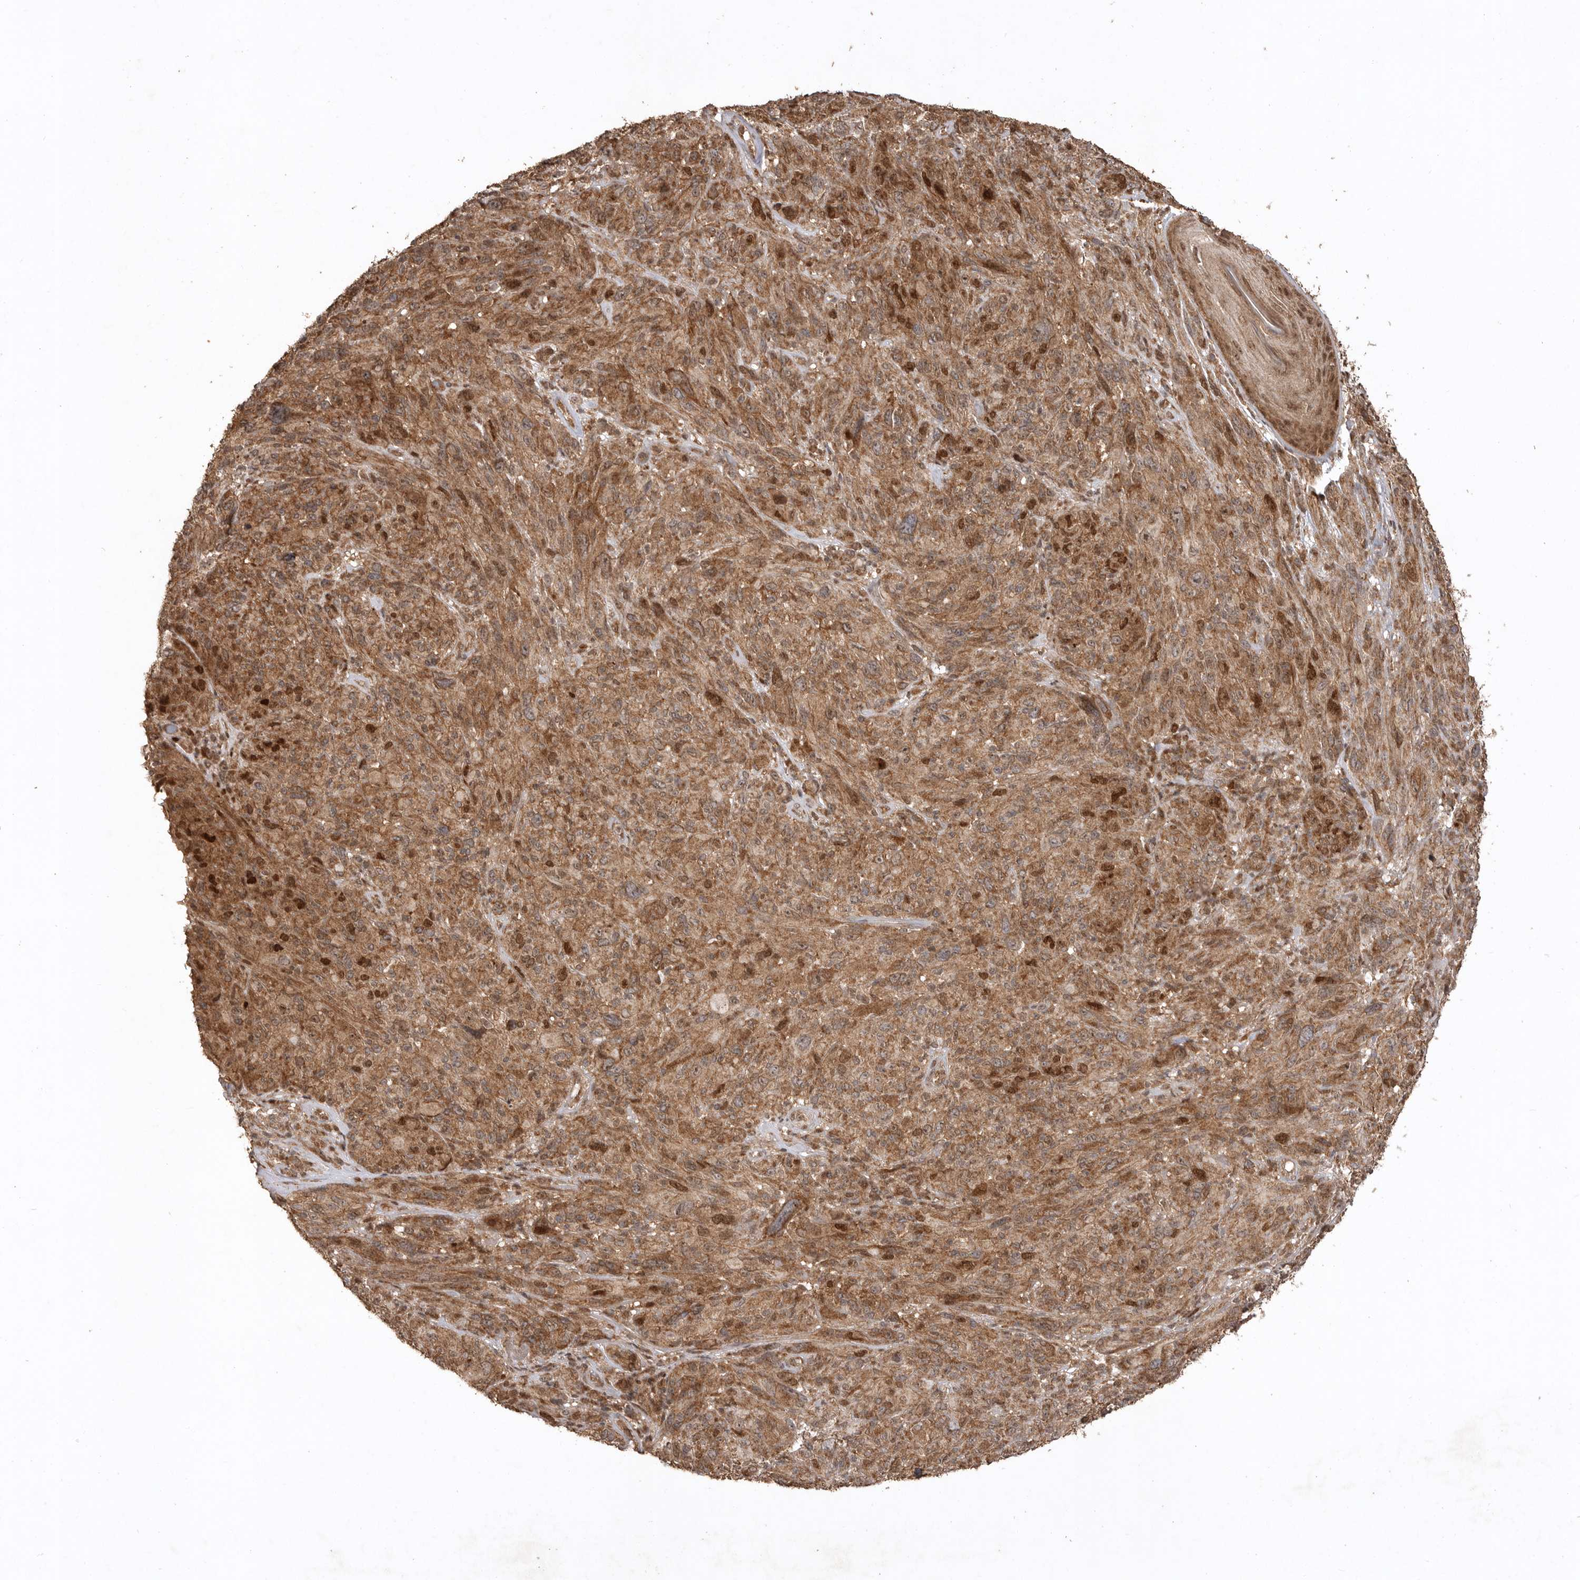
{"staining": {"intensity": "moderate", "quantity": ">75%", "location": "cytoplasmic/membranous,nuclear"}, "tissue": "melanoma", "cell_type": "Tumor cells", "image_type": "cancer", "snomed": [{"axis": "morphology", "description": "Malignant melanoma, NOS"}, {"axis": "topography", "description": "Skin of head"}], "caption": "Immunohistochemical staining of human malignant melanoma shows medium levels of moderate cytoplasmic/membranous and nuclear protein expression in about >75% of tumor cells.", "gene": "BOC", "patient": {"sex": "male", "age": 96}}